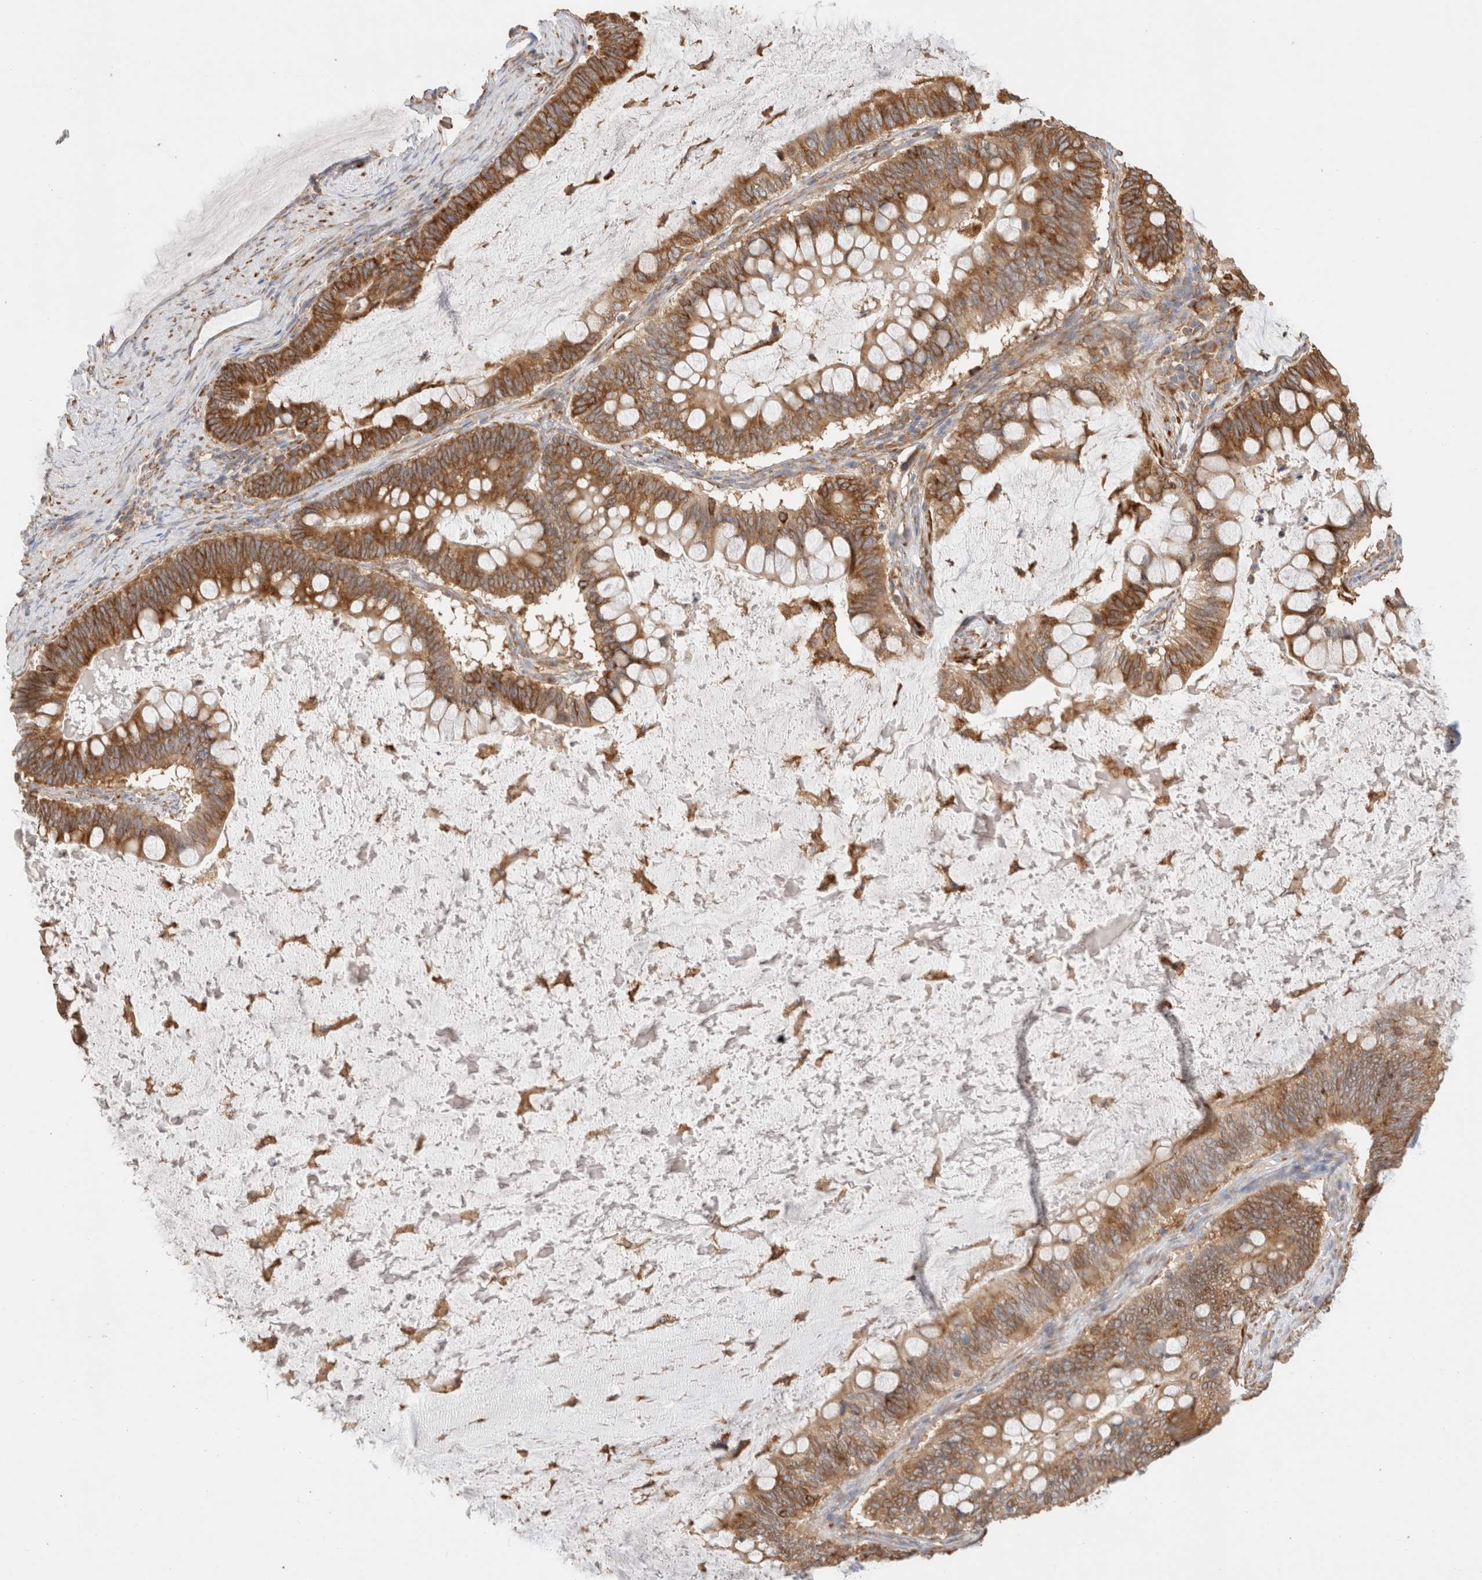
{"staining": {"intensity": "moderate", "quantity": ">75%", "location": "cytoplasmic/membranous"}, "tissue": "ovarian cancer", "cell_type": "Tumor cells", "image_type": "cancer", "snomed": [{"axis": "morphology", "description": "Cystadenocarcinoma, mucinous, NOS"}, {"axis": "topography", "description": "Ovary"}], "caption": "Protein staining of ovarian cancer tissue shows moderate cytoplasmic/membranous staining in about >75% of tumor cells.", "gene": "ZC2HC1A", "patient": {"sex": "female", "age": 61}}